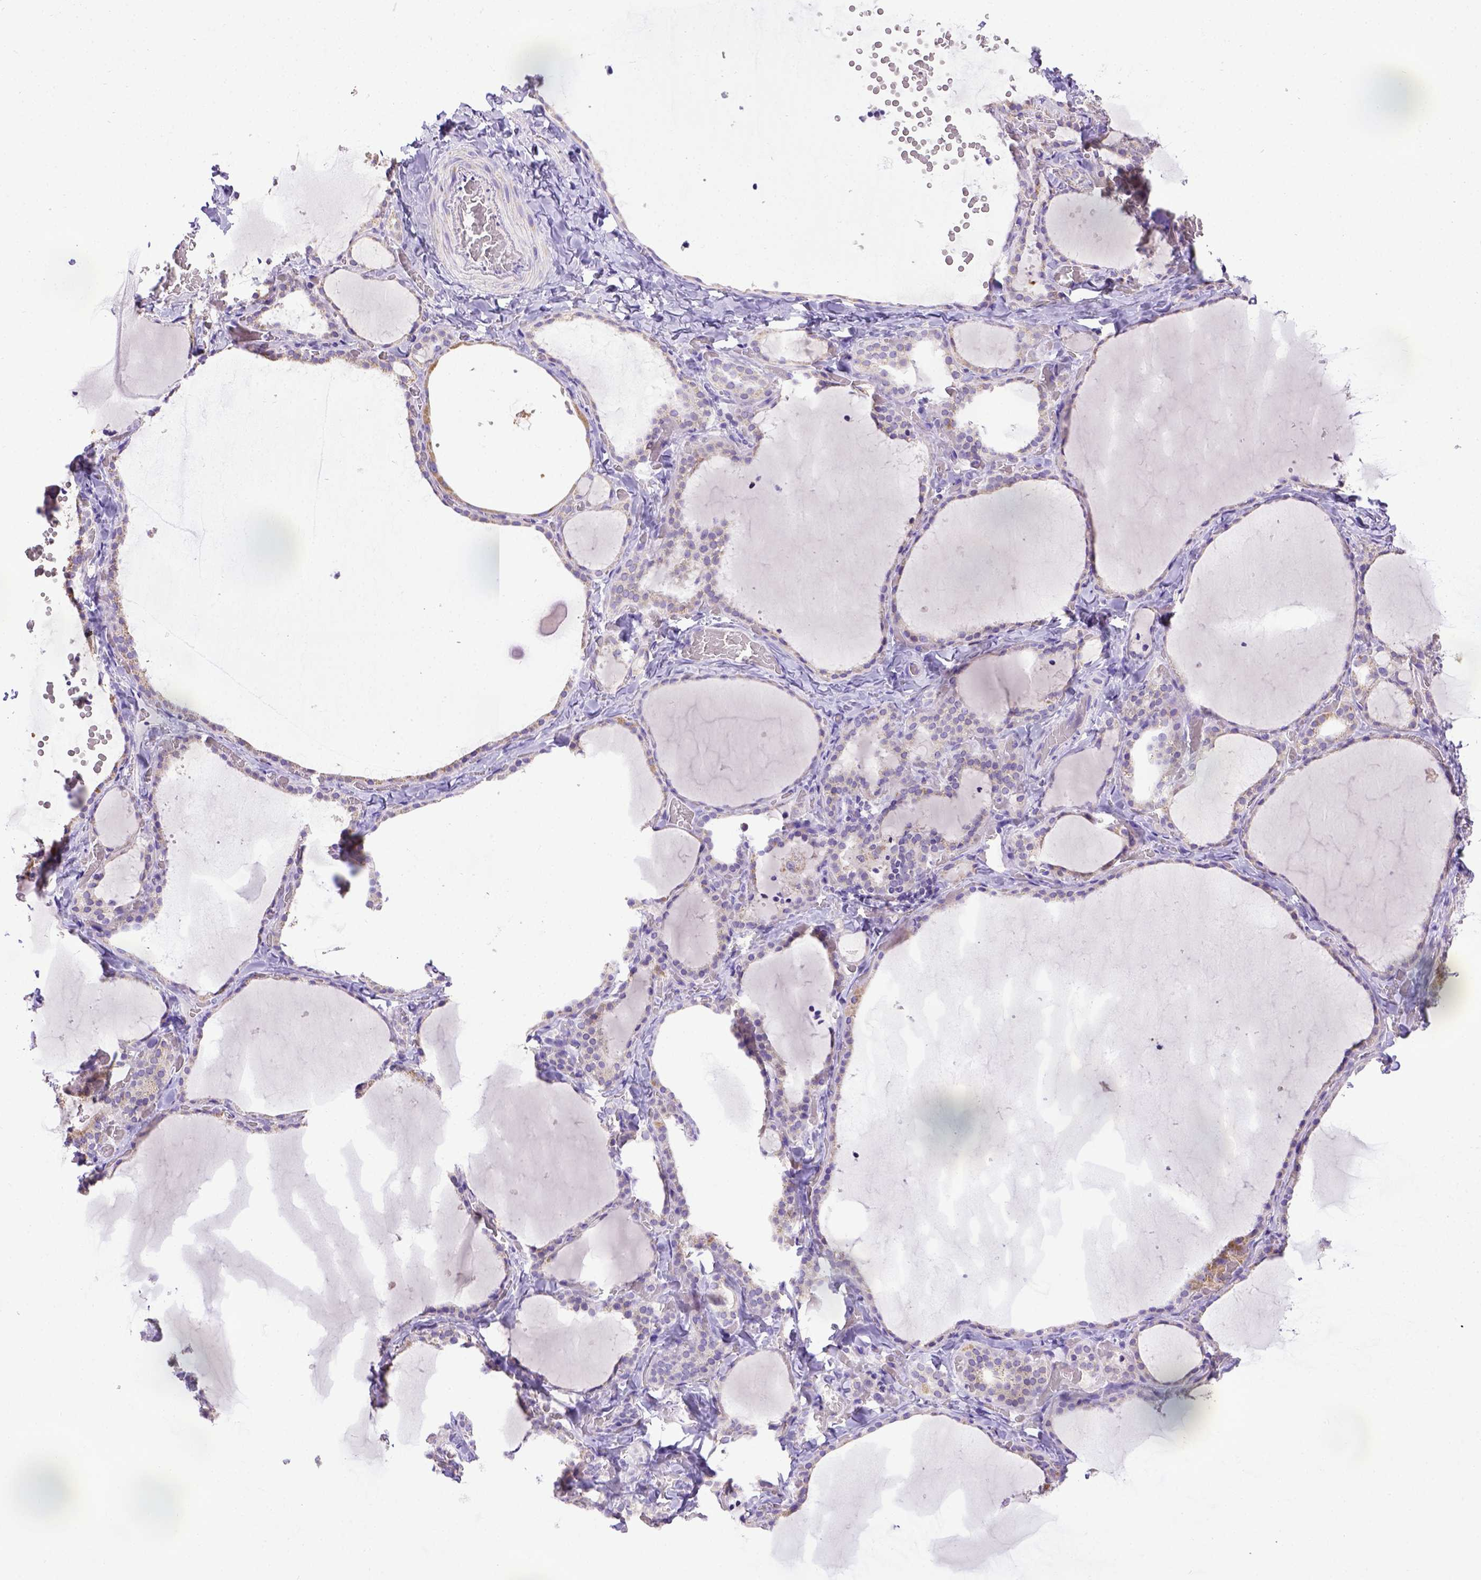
{"staining": {"intensity": "negative", "quantity": "none", "location": "none"}, "tissue": "thyroid gland", "cell_type": "Glandular cells", "image_type": "normal", "snomed": [{"axis": "morphology", "description": "Normal tissue, NOS"}, {"axis": "topography", "description": "Thyroid gland"}], "caption": "High magnification brightfield microscopy of benign thyroid gland stained with DAB (3,3'-diaminobenzidine) (brown) and counterstained with hematoxylin (blue): glandular cells show no significant positivity. (Brightfield microscopy of DAB (3,3'-diaminobenzidine) immunohistochemistry (IHC) at high magnification).", "gene": "SPEF1", "patient": {"sex": "female", "age": 22}}